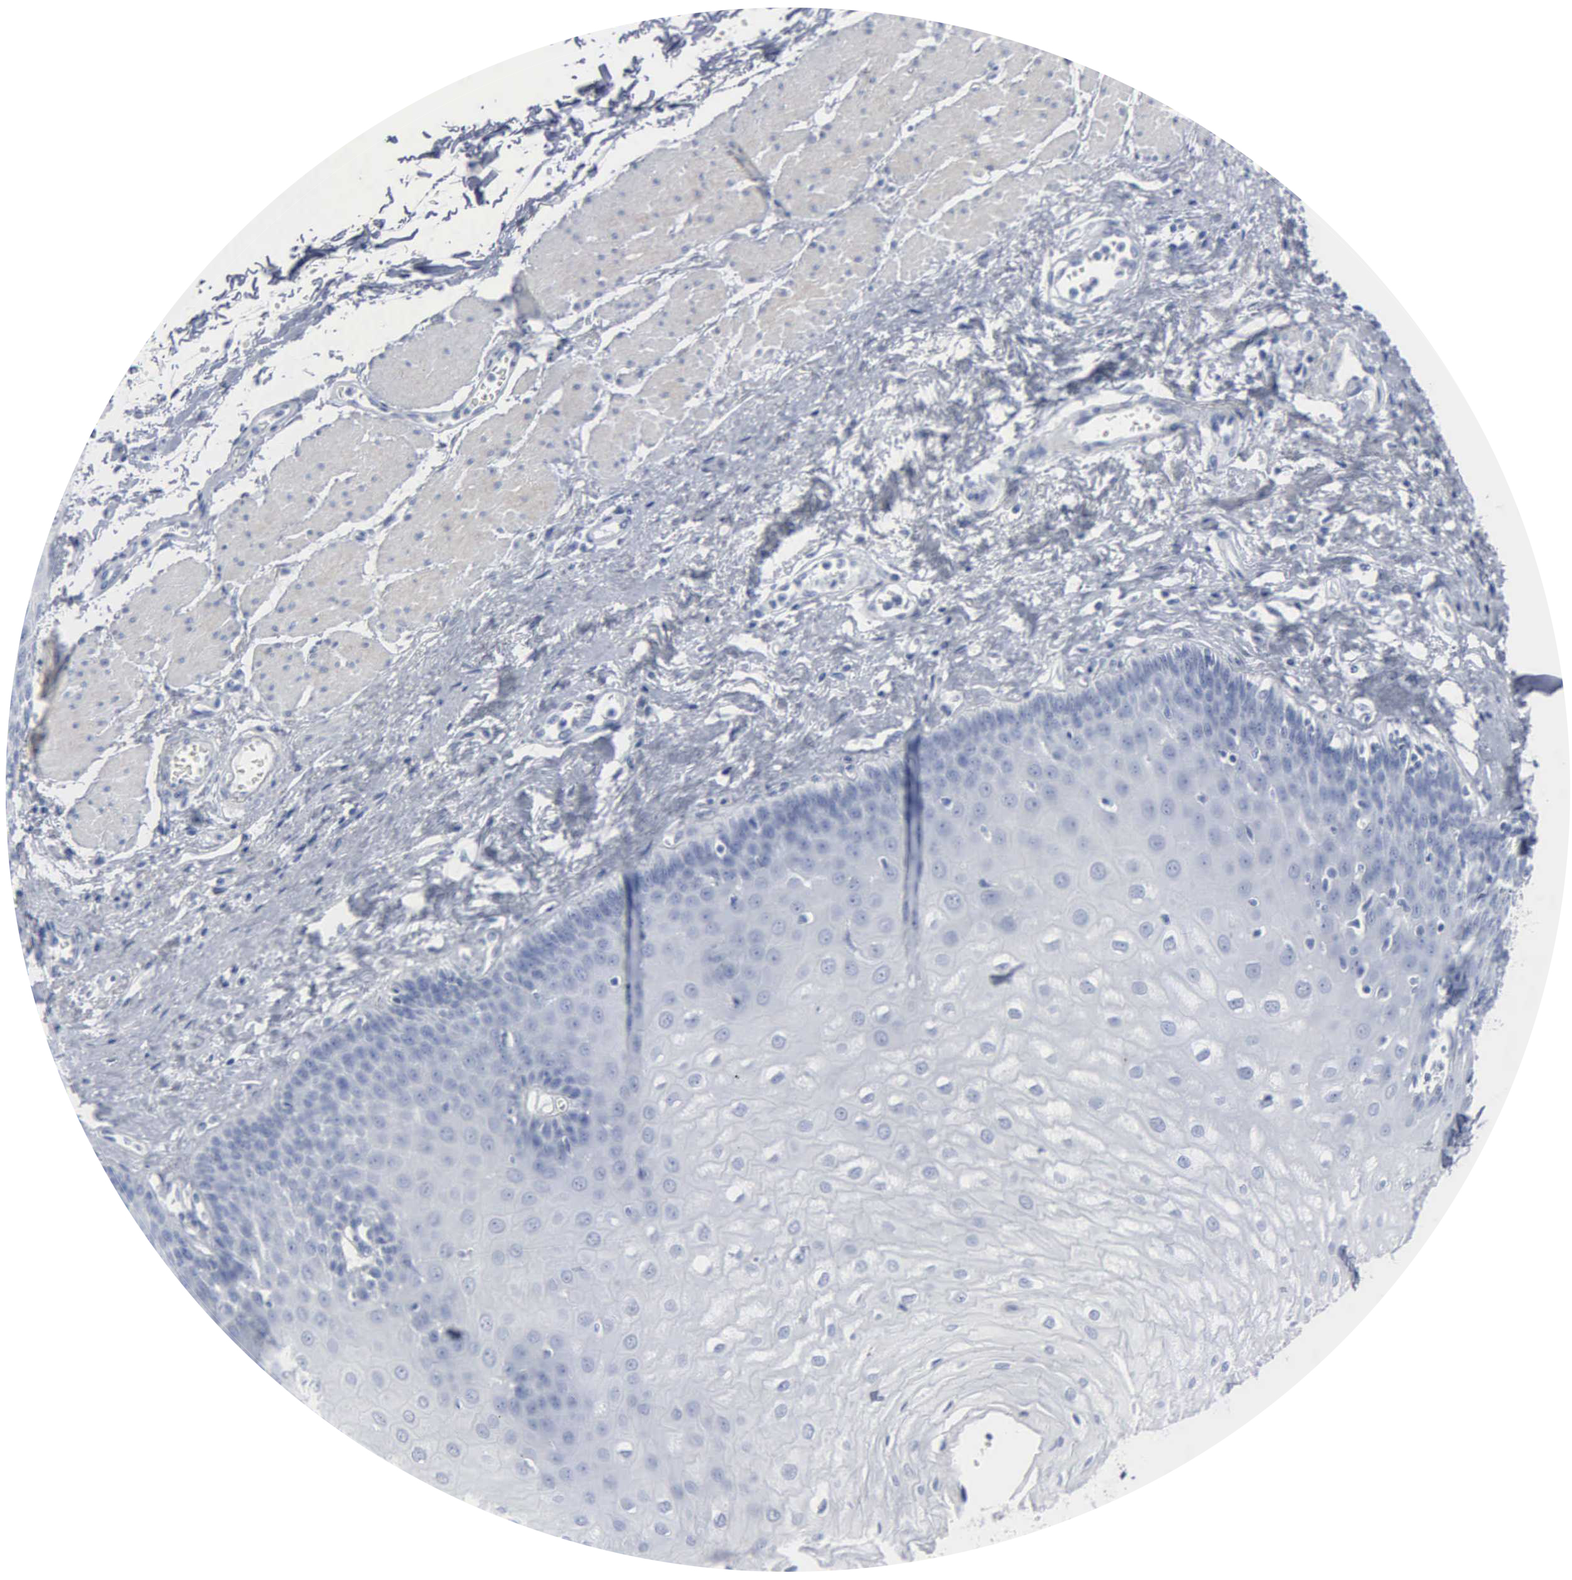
{"staining": {"intensity": "negative", "quantity": "none", "location": "none"}, "tissue": "esophagus", "cell_type": "Squamous epithelial cells", "image_type": "normal", "snomed": [{"axis": "morphology", "description": "Normal tissue, NOS"}, {"axis": "topography", "description": "Esophagus"}], "caption": "This photomicrograph is of benign esophagus stained with immunohistochemistry (IHC) to label a protein in brown with the nuclei are counter-stained blue. There is no positivity in squamous epithelial cells.", "gene": "DMD", "patient": {"sex": "male", "age": 65}}